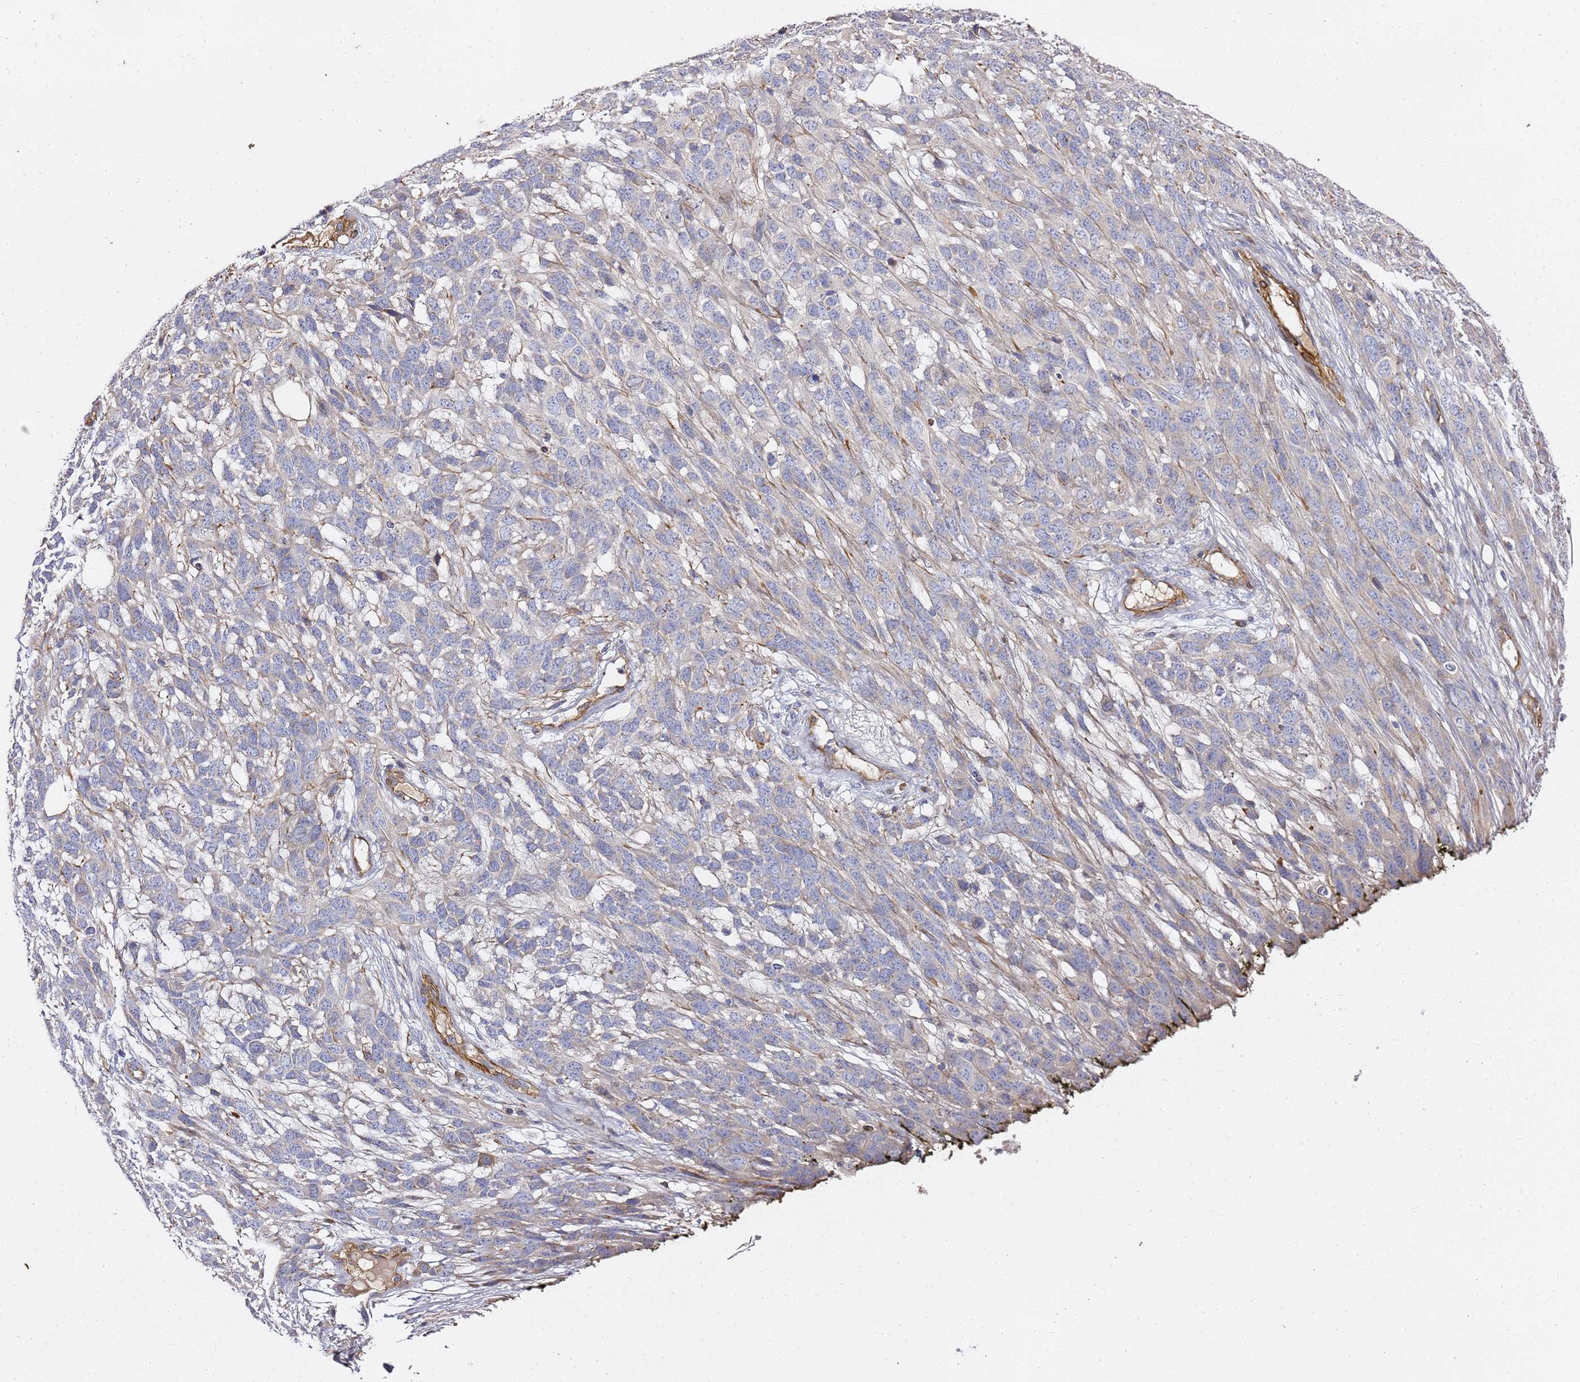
{"staining": {"intensity": "negative", "quantity": "none", "location": "none"}, "tissue": "melanoma", "cell_type": "Tumor cells", "image_type": "cancer", "snomed": [{"axis": "morphology", "description": "Normal morphology"}, {"axis": "morphology", "description": "Malignant melanoma, NOS"}, {"axis": "topography", "description": "Skin"}], "caption": "A histopathology image of human malignant melanoma is negative for staining in tumor cells.", "gene": "EPS8L1", "patient": {"sex": "female", "age": 72}}